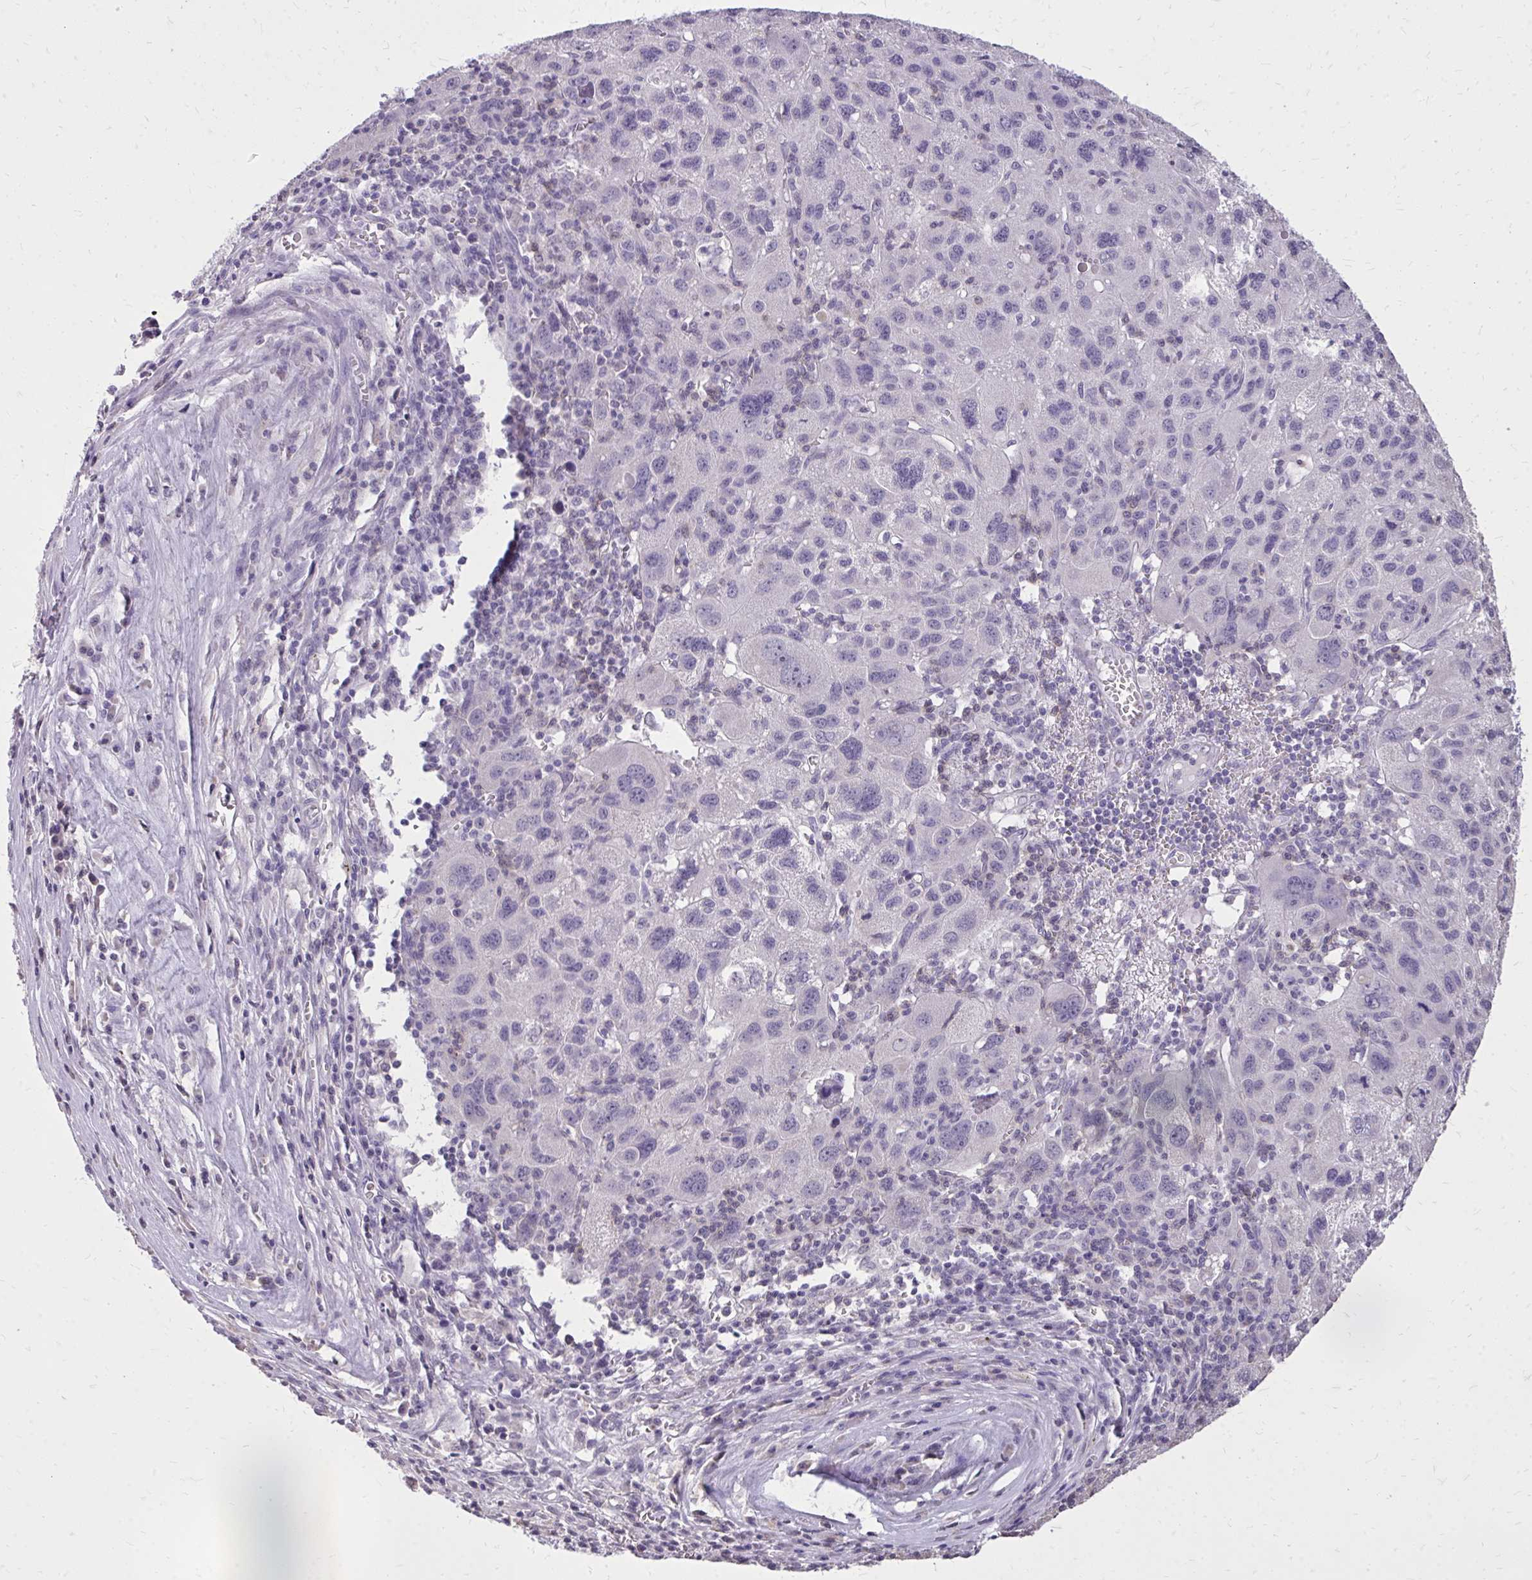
{"staining": {"intensity": "negative", "quantity": "none", "location": "none"}, "tissue": "liver cancer", "cell_type": "Tumor cells", "image_type": "cancer", "snomed": [{"axis": "morphology", "description": "Carcinoma, Hepatocellular, NOS"}, {"axis": "topography", "description": "Liver"}], "caption": "Immunohistochemistry (IHC) of human liver cancer exhibits no expression in tumor cells.", "gene": "AKAP5", "patient": {"sex": "female", "age": 77}}